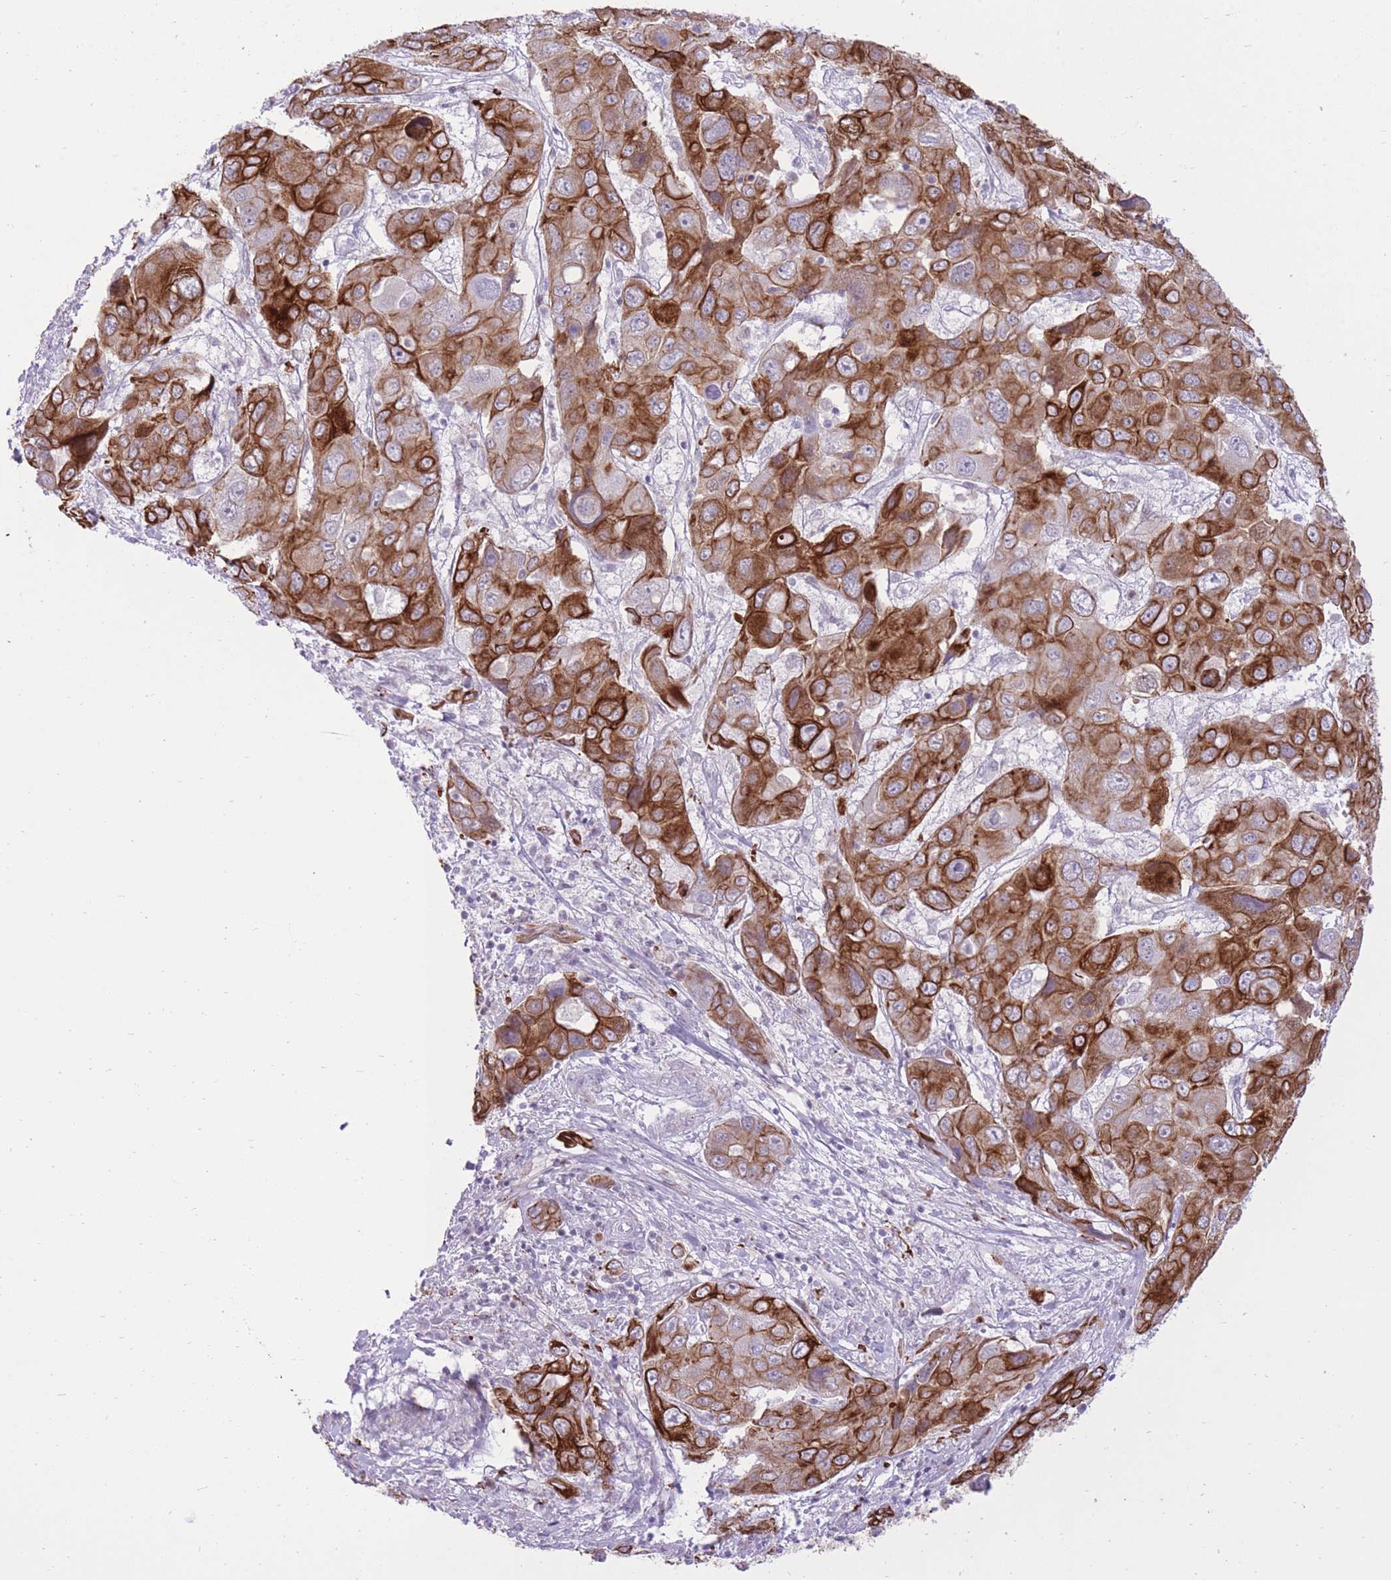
{"staining": {"intensity": "strong", "quantity": ">75%", "location": "cytoplasmic/membranous"}, "tissue": "liver cancer", "cell_type": "Tumor cells", "image_type": "cancer", "snomed": [{"axis": "morphology", "description": "Cholangiocarcinoma"}, {"axis": "topography", "description": "Liver"}], "caption": "Tumor cells show high levels of strong cytoplasmic/membranous staining in about >75% of cells in human liver cancer (cholangiocarcinoma). The protein of interest is shown in brown color, while the nuclei are stained blue.", "gene": "MEIS3", "patient": {"sex": "male", "age": 67}}